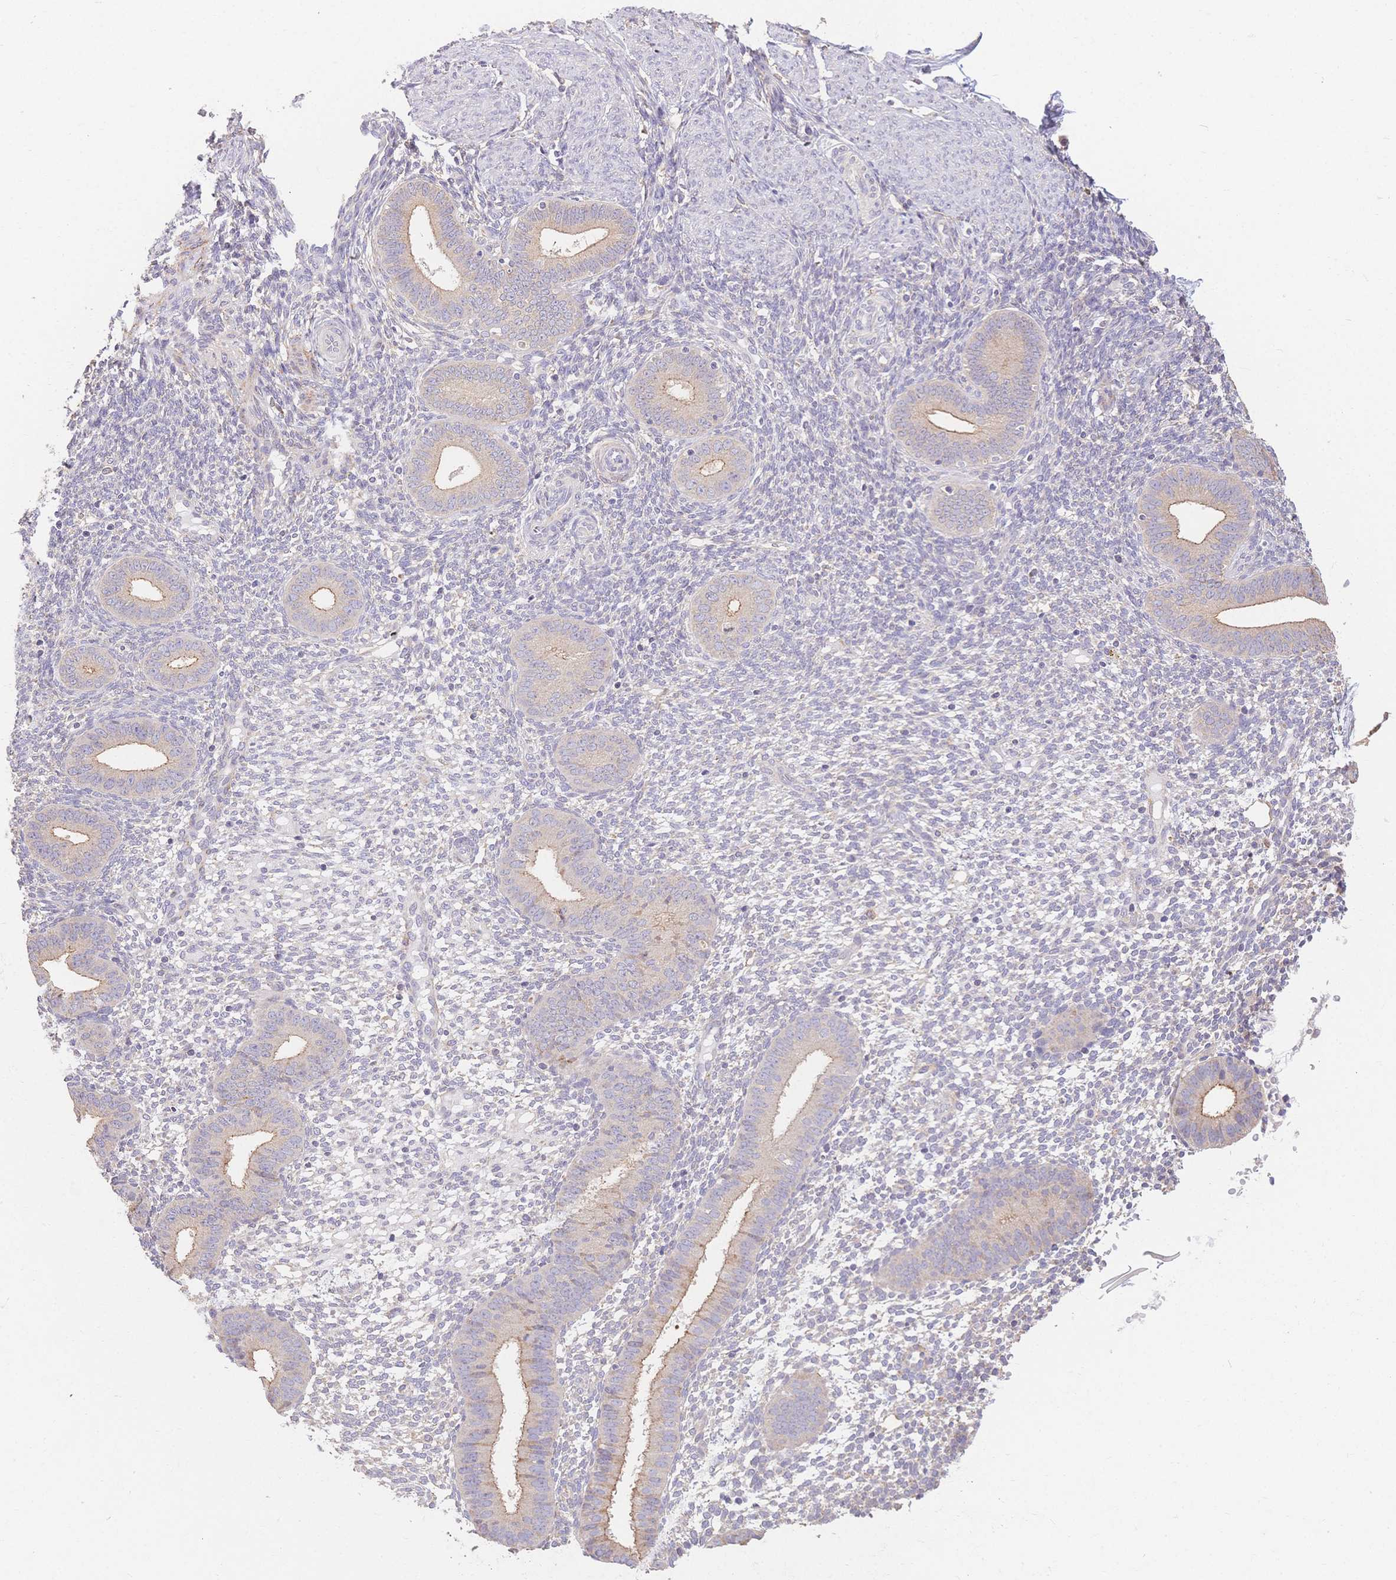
{"staining": {"intensity": "negative", "quantity": "none", "location": "none"}, "tissue": "endometrium", "cell_type": "Cells in endometrial stroma", "image_type": "normal", "snomed": [{"axis": "morphology", "description": "Normal tissue, NOS"}, {"axis": "topography", "description": "Endometrium"}], "caption": "The micrograph displays no staining of cells in endometrial stroma in unremarkable endometrium.", "gene": "HS3ST5", "patient": {"sex": "female", "age": 40}}